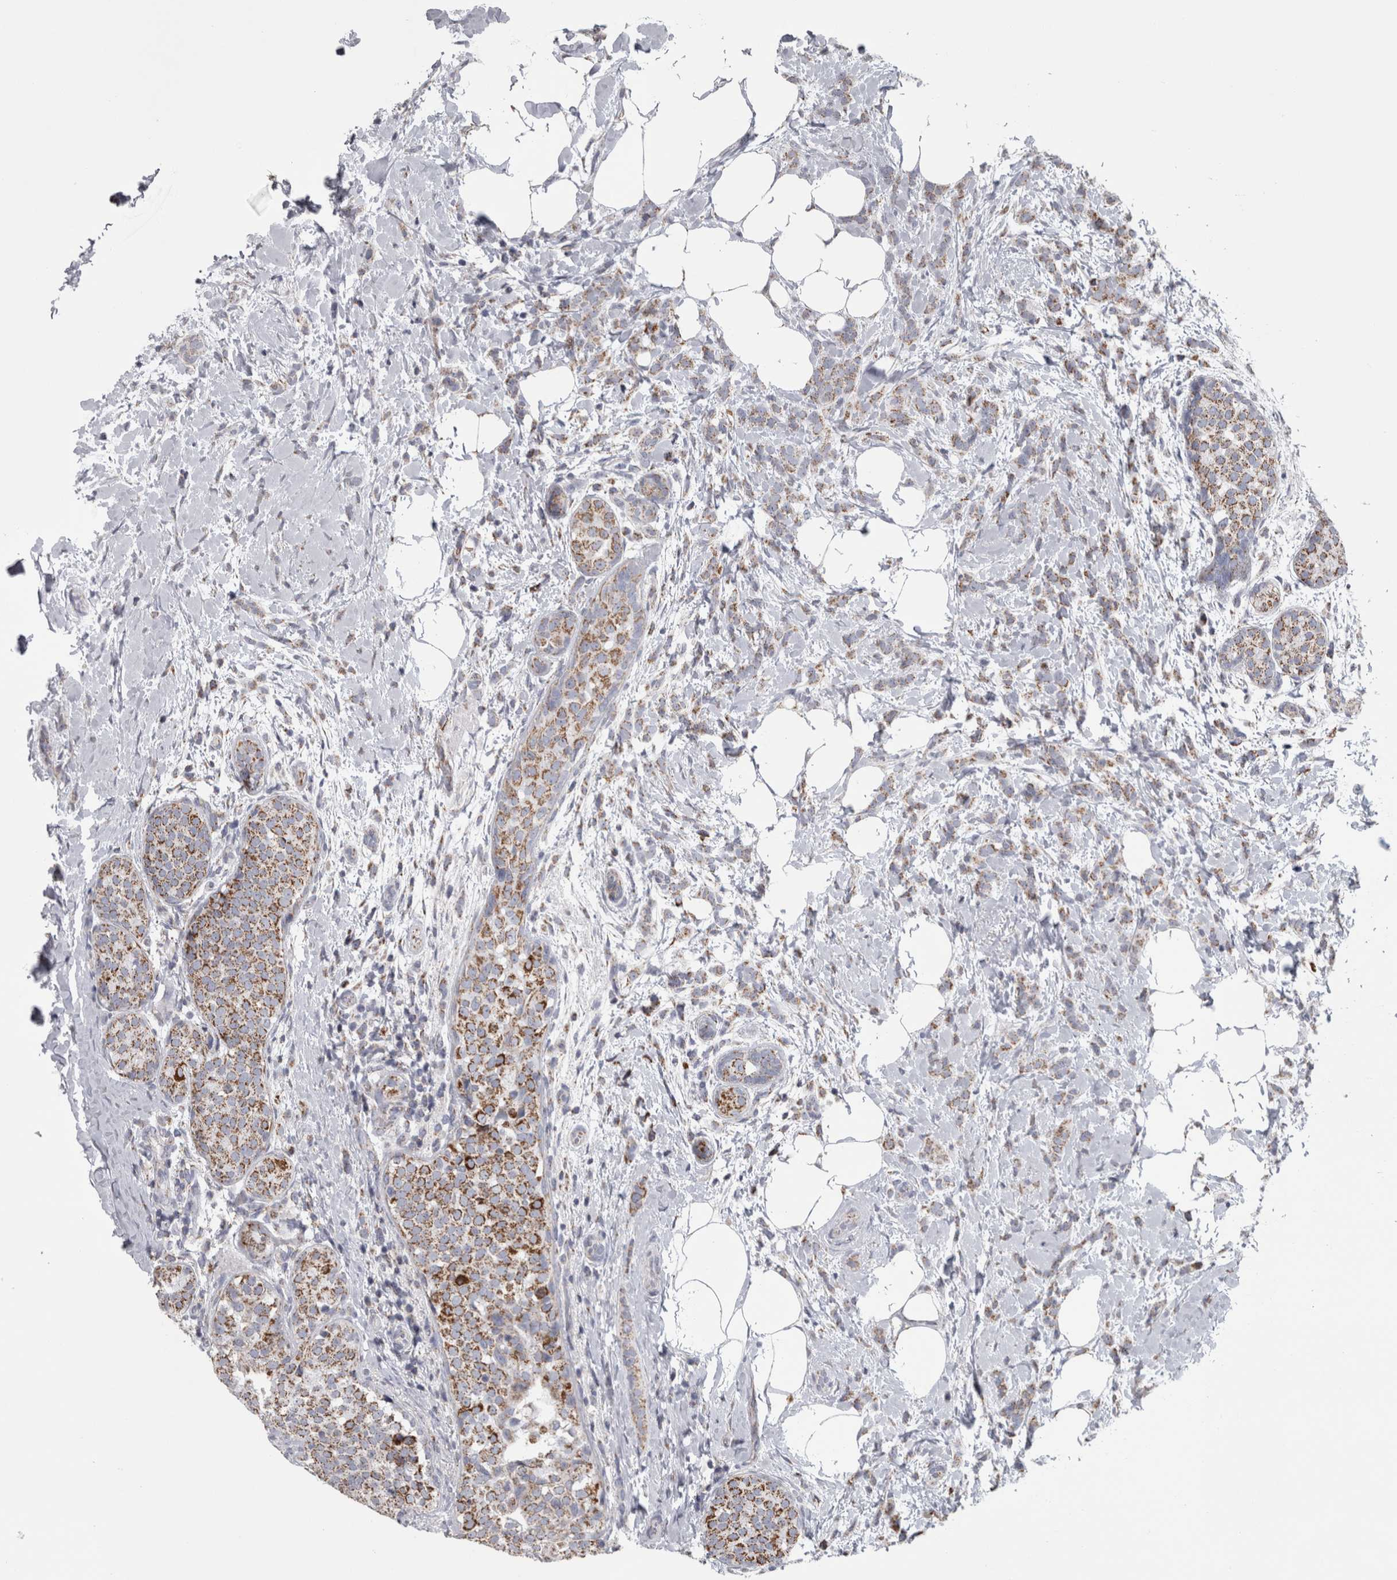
{"staining": {"intensity": "moderate", "quantity": "25%-75%", "location": "cytoplasmic/membranous"}, "tissue": "breast cancer", "cell_type": "Tumor cells", "image_type": "cancer", "snomed": [{"axis": "morphology", "description": "Lobular carcinoma, in situ"}, {"axis": "morphology", "description": "Lobular carcinoma"}, {"axis": "topography", "description": "Breast"}], "caption": "This photomicrograph demonstrates IHC staining of human lobular carcinoma in situ (breast), with medium moderate cytoplasmic/membranous positivity in approximately 25%-75% of tumor cells.", "gene": "DBT", "patient": {"sex": "female", "age": 41}}